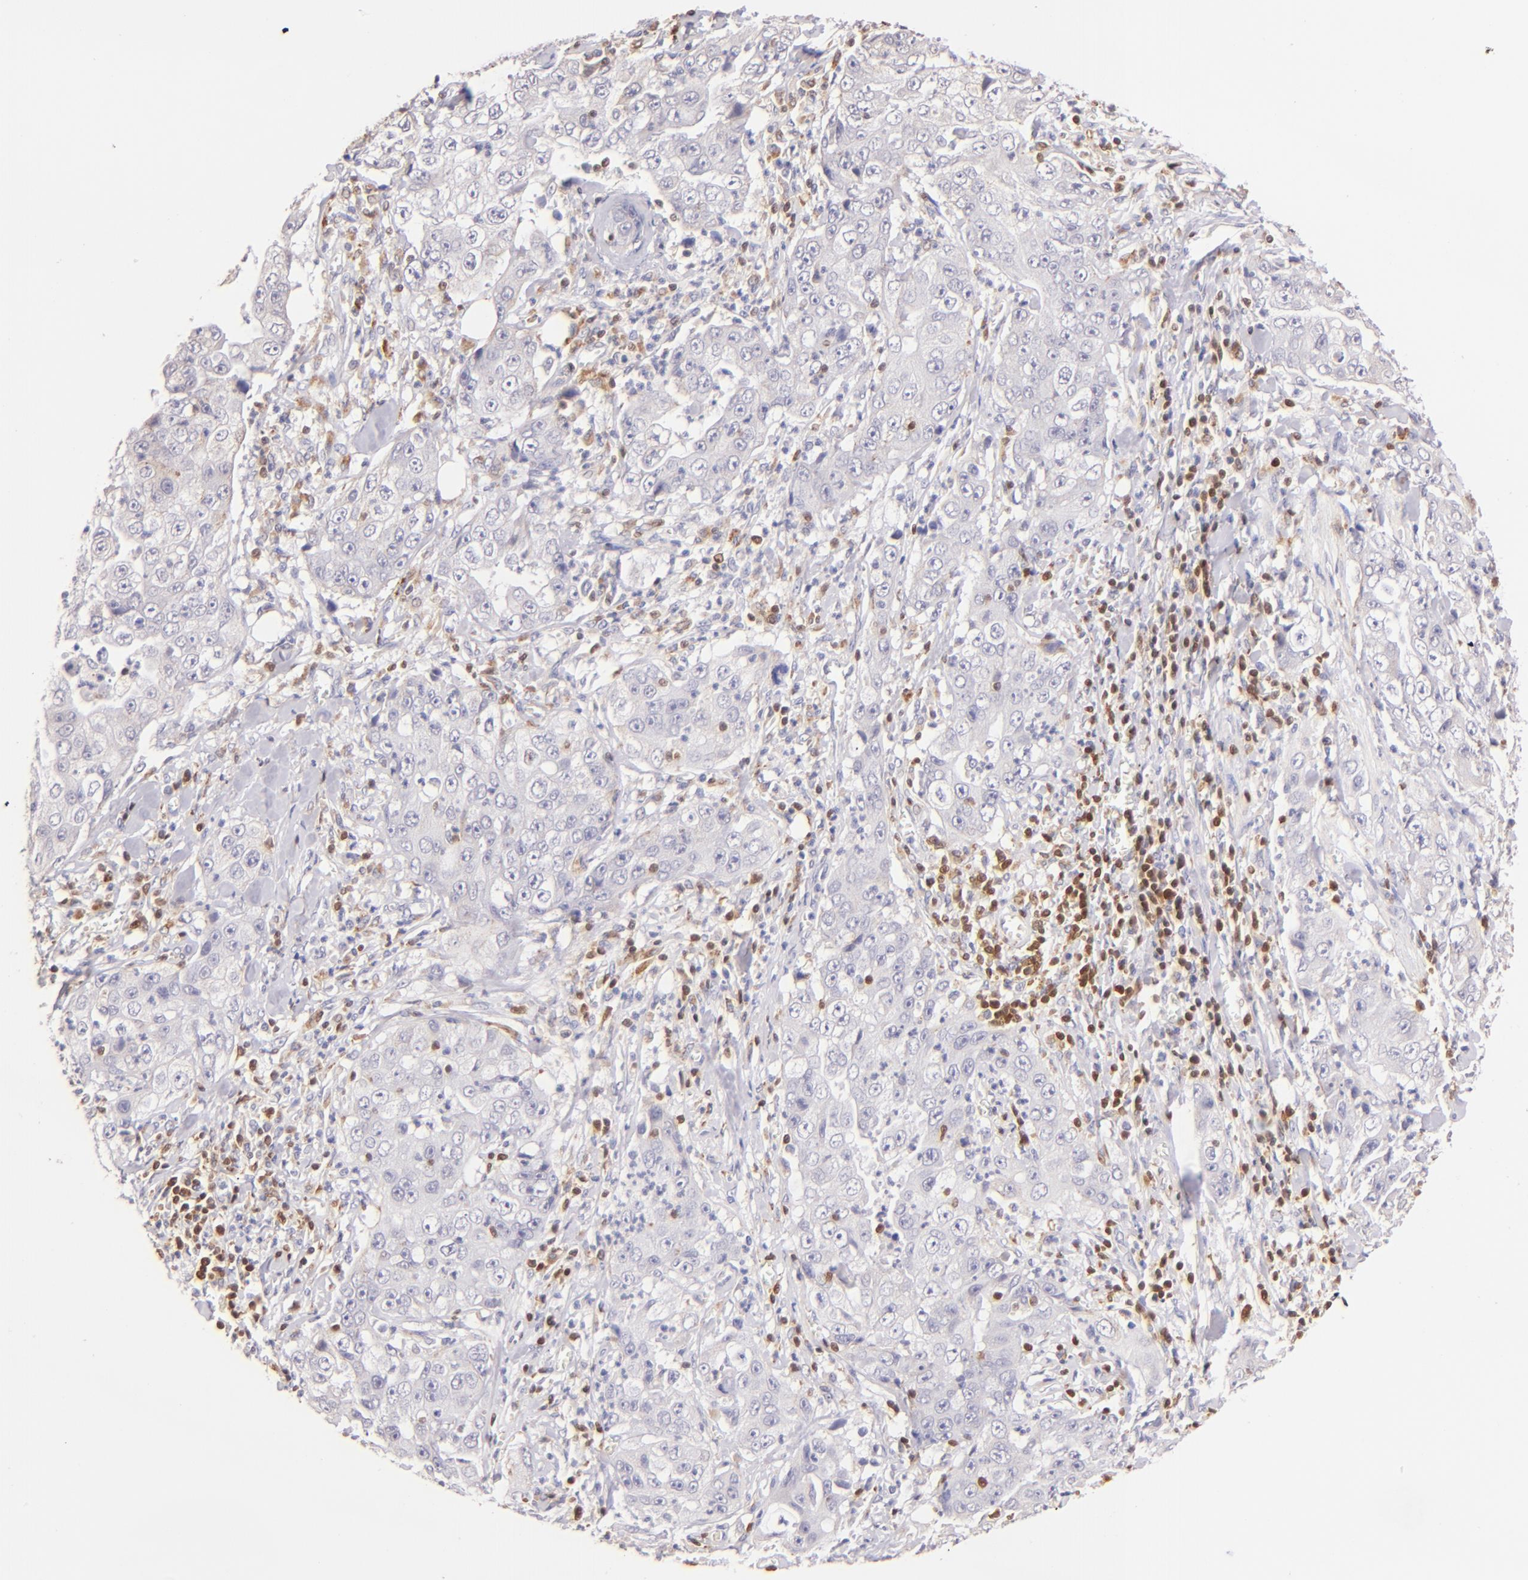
{"staining": {"intensity": "negative", "quantity": "none", "location": "none"}, "tissue": "lung cancer", "cell_type": "Tumor cells", "image_type": "cancer", "snomed": [{"axis": "morphology", "description": "Squamous cell carcinoma, NOS"}, {"axis": "topography", "description": "Lung"}], "caption": "This is a micrograph of IHC staining of lung squamous cell carcinoma, which shows no staining in tumor cells. Brightfield microscopy of immunohistochemistry (IHC) stained with DAB (3,3'-diaminobenzidine) (brown) and hematoxylin (blue), captured at high magnification.", "gene": "ZAP70", "patient": {"sex": "male", "age": 64}}